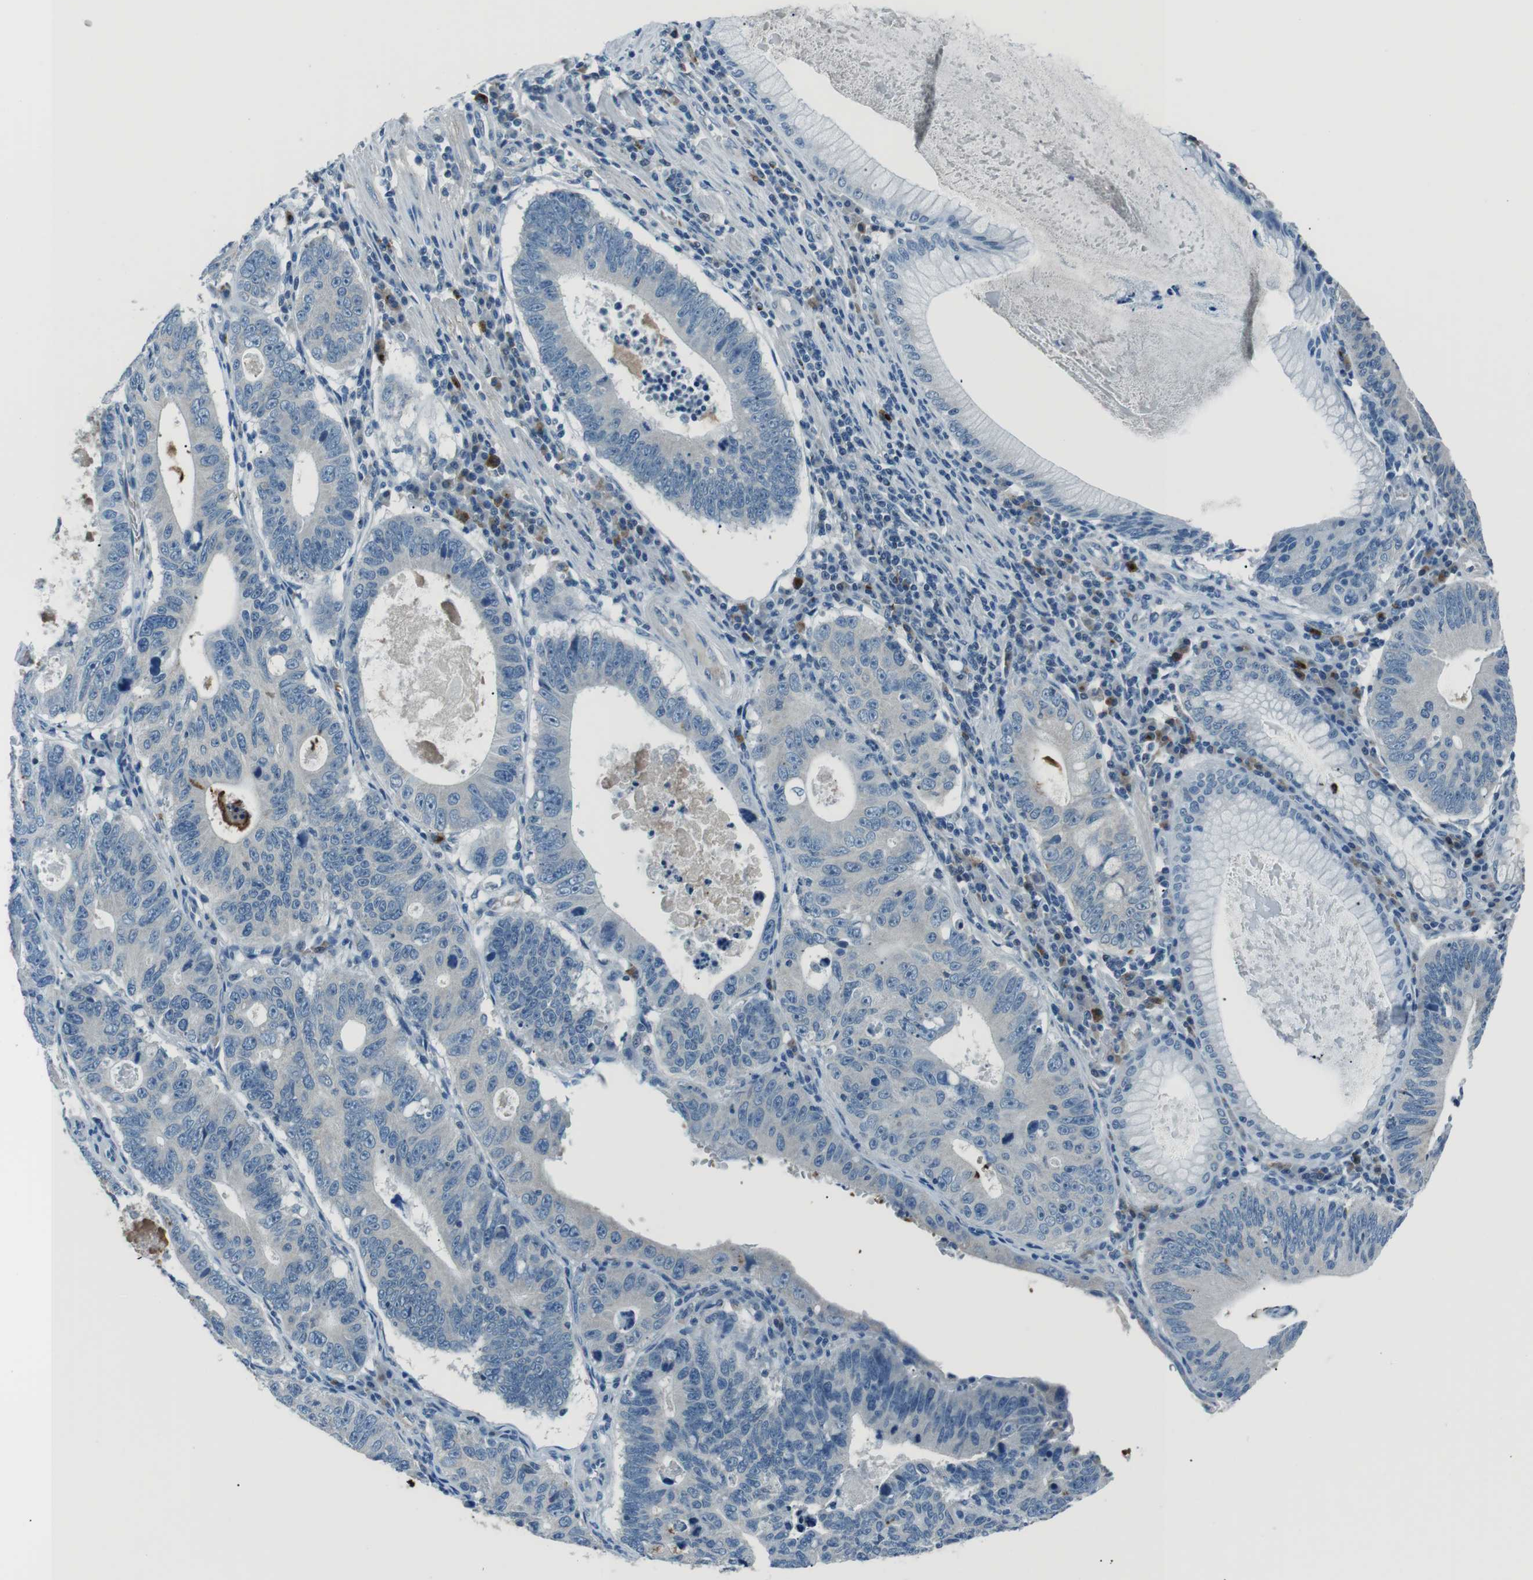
{"staining": {"intensity": "negative", "quantity": "none", "location": "none"}, "tissue": "stomach cancer", "cell_type": "Tumor cells", "image_type": "cancer", "snomed": [{"axis": "morphology", "description": "Adenocarcinoma, NOS"}, {"axis": "topography", "description": "Stomach"}], "caption": "A high-resolution histopathology image shows immunohistochemistry staining of stomach adenocarcinoma, which displays no significant staining in tumor cells.", "gene": "ST6GAL1", "patient": {"sex": "male", "age": 59}}